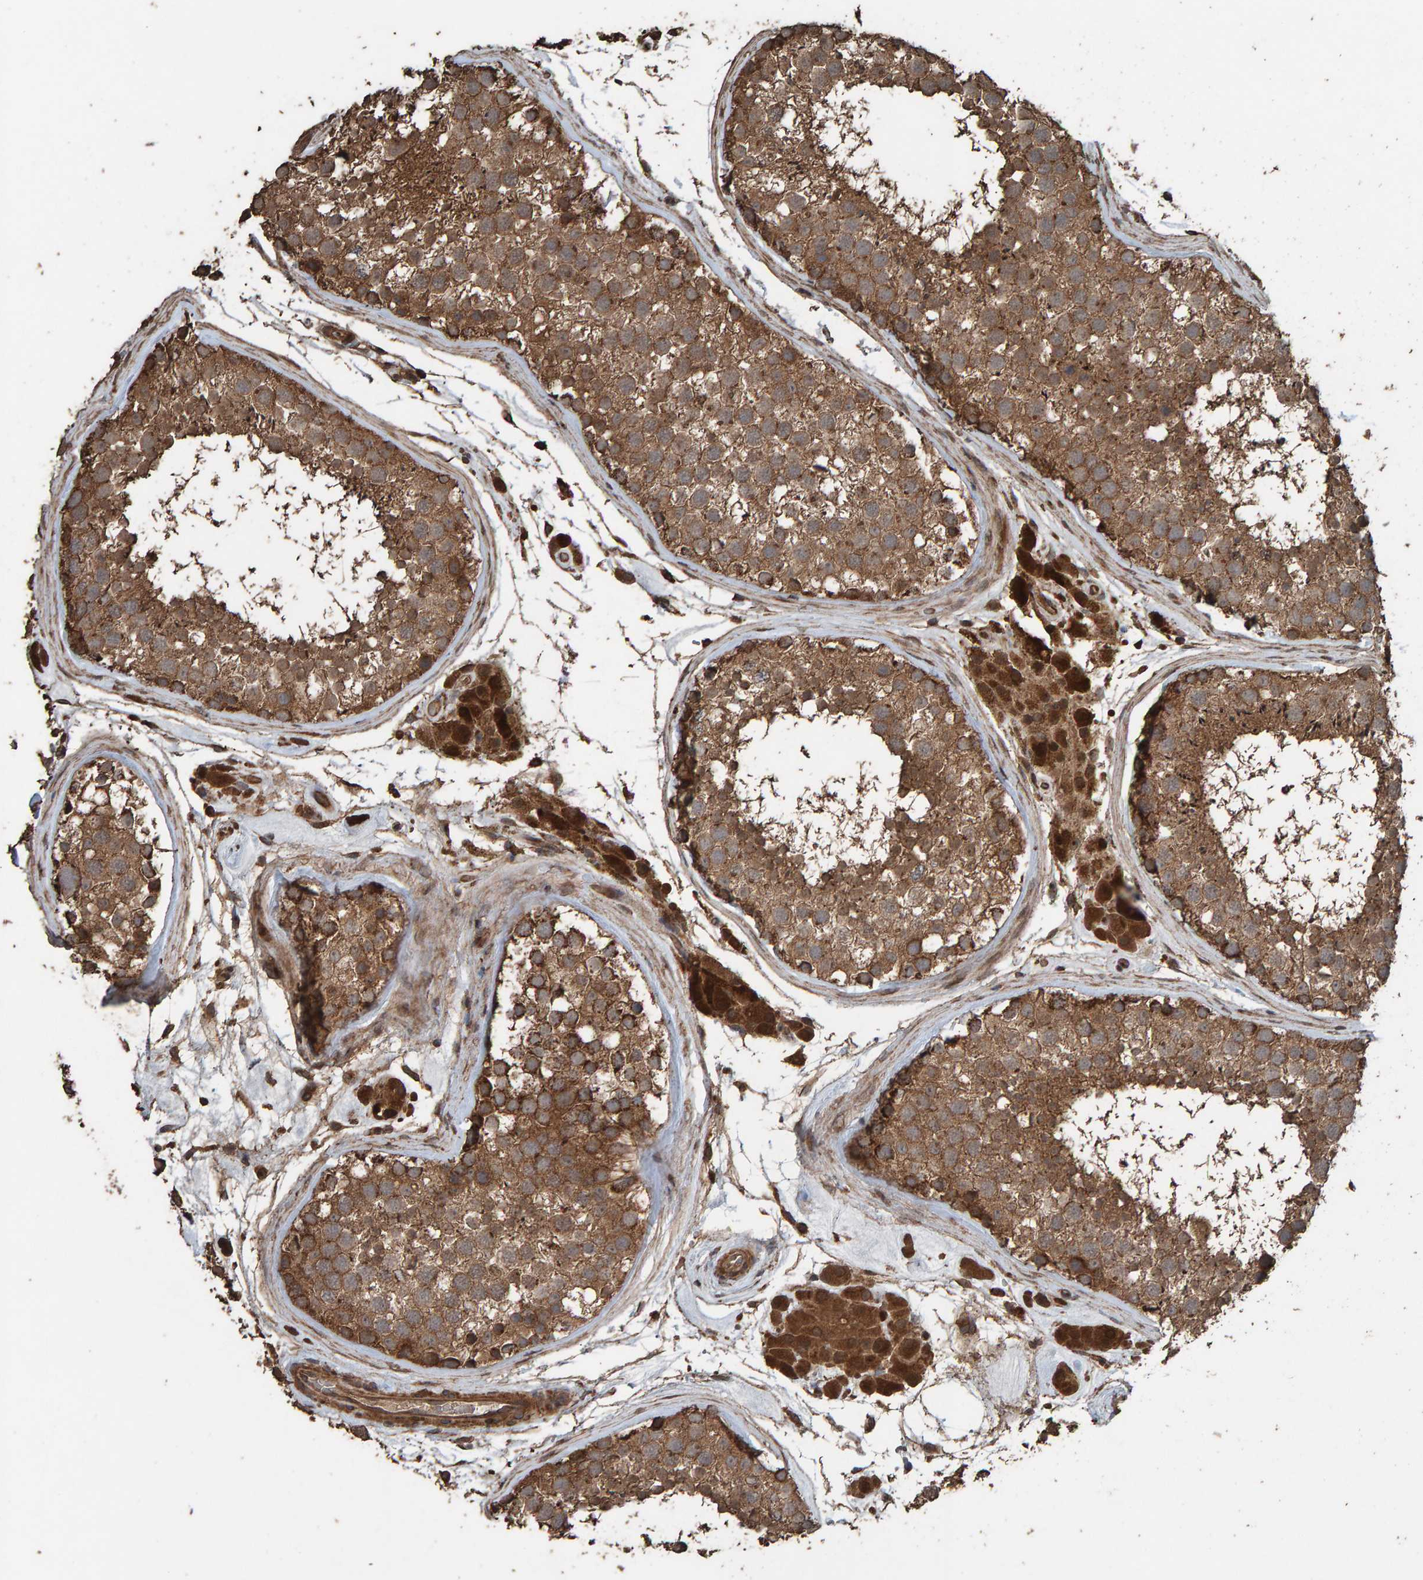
{"staining": {"intensity": "moderate", "quantity": ">75%", "location": "cytoplasmic/membranous"}, "tissue": "testis", "cell_type": "Cells in seminiferous ducts", "image_type": "normal", "snomed": [{"axis": "morphology", "description": "Normal tissue, NOS"}, {"axis": "topography", "description": "Testis"}], "caption": "This is an image of immunohistochemistry staining of benign testis, which shows moderate expression in the cytoplasmic/membranous of cells in seminiferous ducts.", "gene": "DUS1L", "patient": {"sex": "male", "age": 46}}